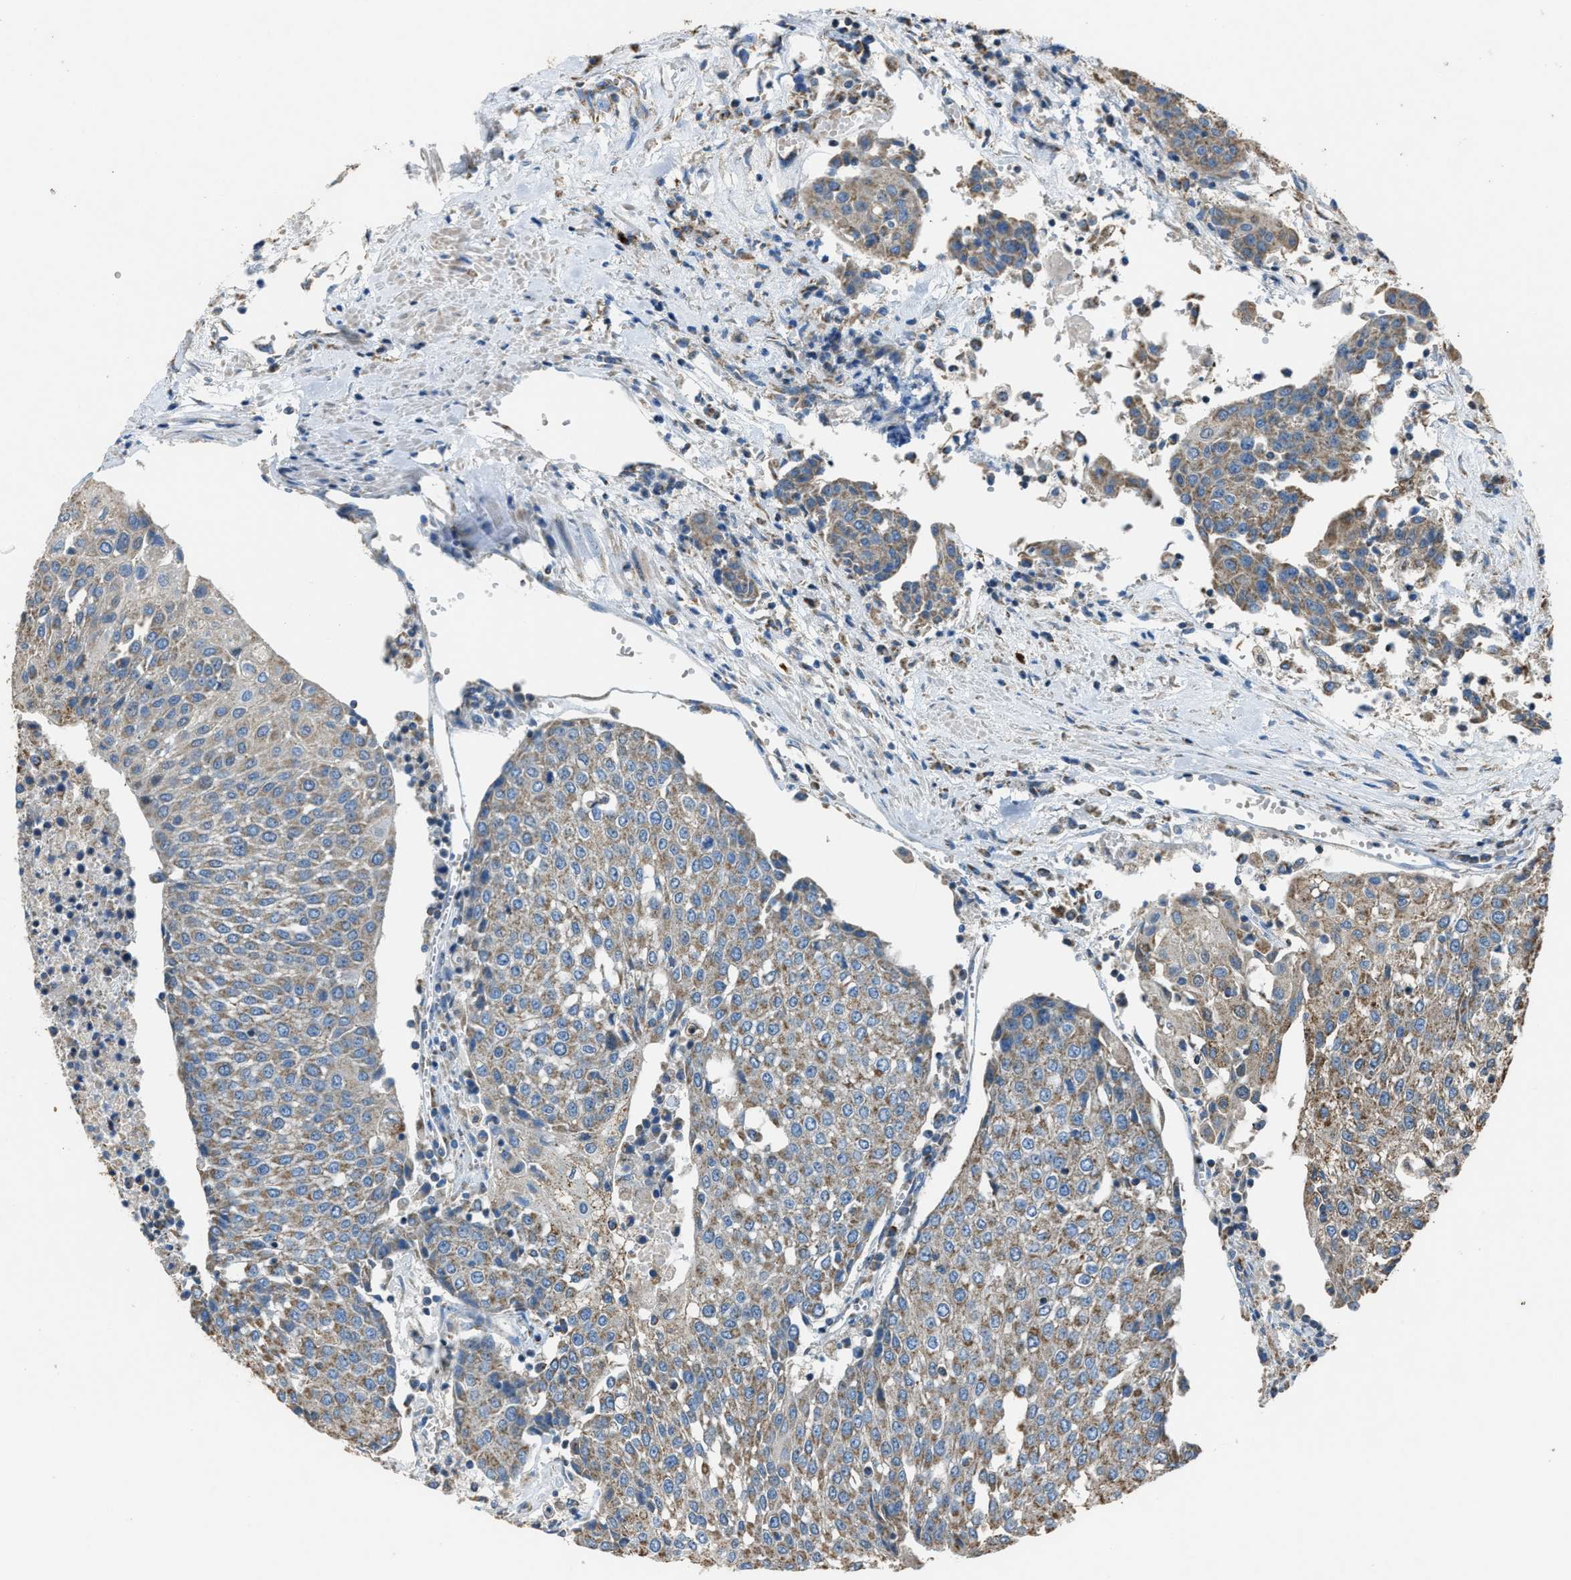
{"staining": {"intensity": "moderate", "quantity": ">75%", "location": "cytoplasmic/membranous"}, "tissue": "urothelial cancer", "cell_type": "Tumor cells", "image_type": "cancer", "snomed": [{"axis": "morphology", "description": "Urothelial carcinoma, High grade"}, {"axis": "topography", "description": "Urinary bladder"}], "caption": "Protein staining exhibits moderate cytoplasmic/membranous positivity in approximately >75% of tumor cells in urothelial carcinoma (high-grade).", "gene": "SLC25A11", "patient": {"sex": "female", "age": 85}}